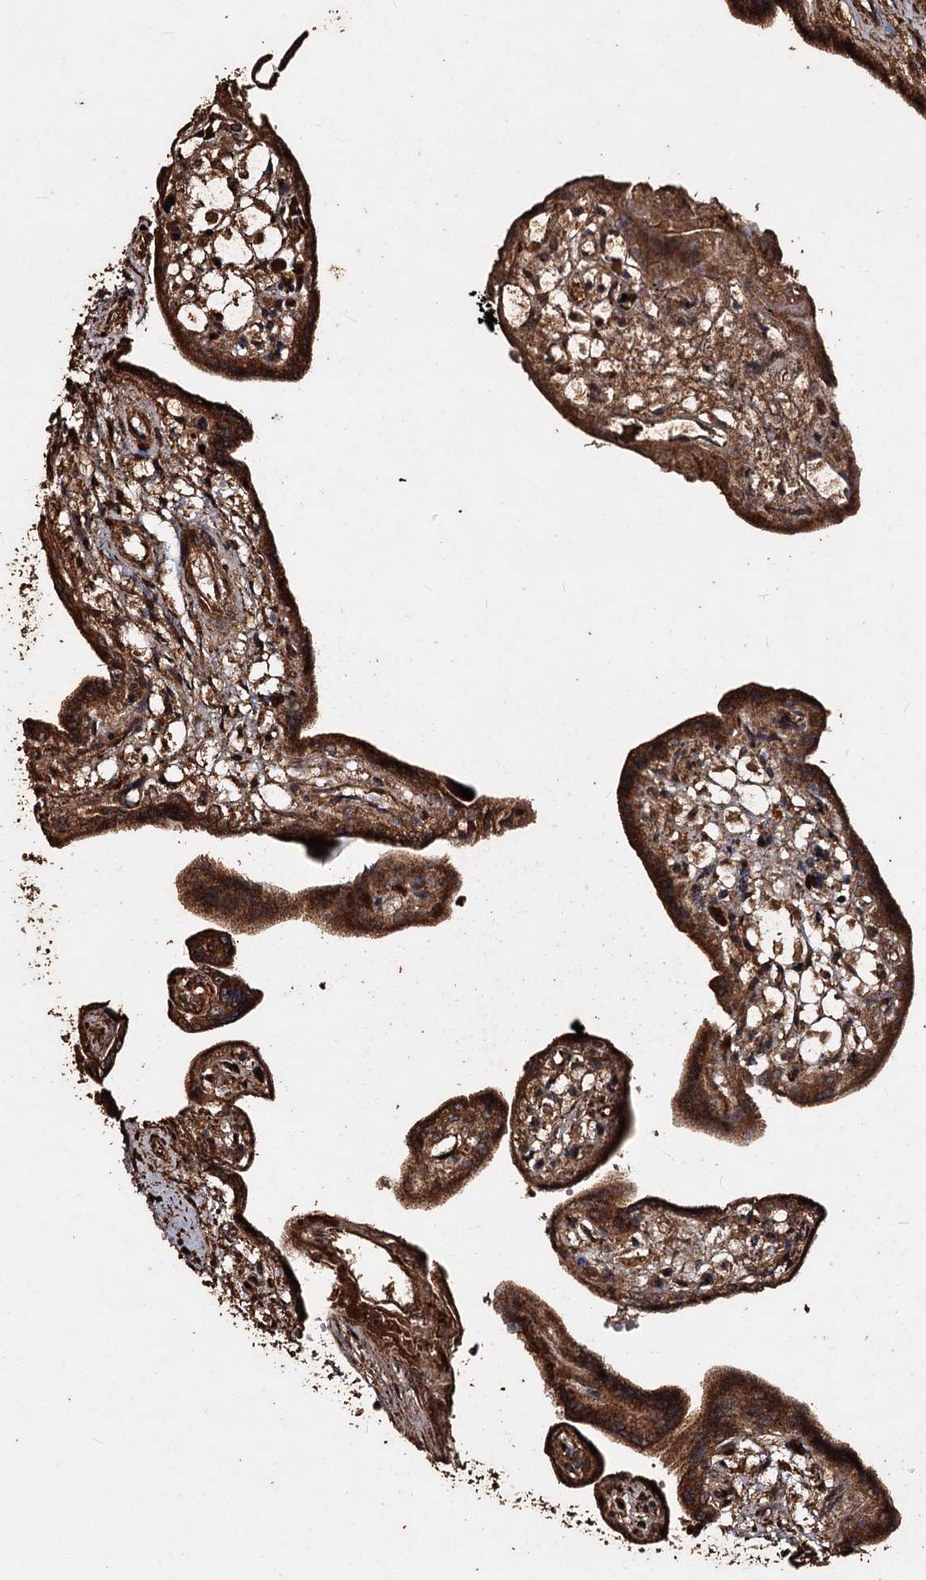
{"staining": {"intensity": "strong", "quantity": ">75%", "location": "cytoplasmic/membranous"}, "tissue": "placenta", "cell_type": "Trophoblastic cells", "image_type": "normal", "snomed": [{"axis": "morphology", "description": "Normal tissue, NOS"}, {"axis": "topography", "description": "Placenta"}], "caption": "IHC micrograph of benign human placenta stained for a protein (brown), which exhibits high levels of strong cytoplasmic/membranous positivity in approximately >75% of trophoblastic cells.", "gene": "NOTCH2NLA", "patient": {"sex": "female", "age": 37}}